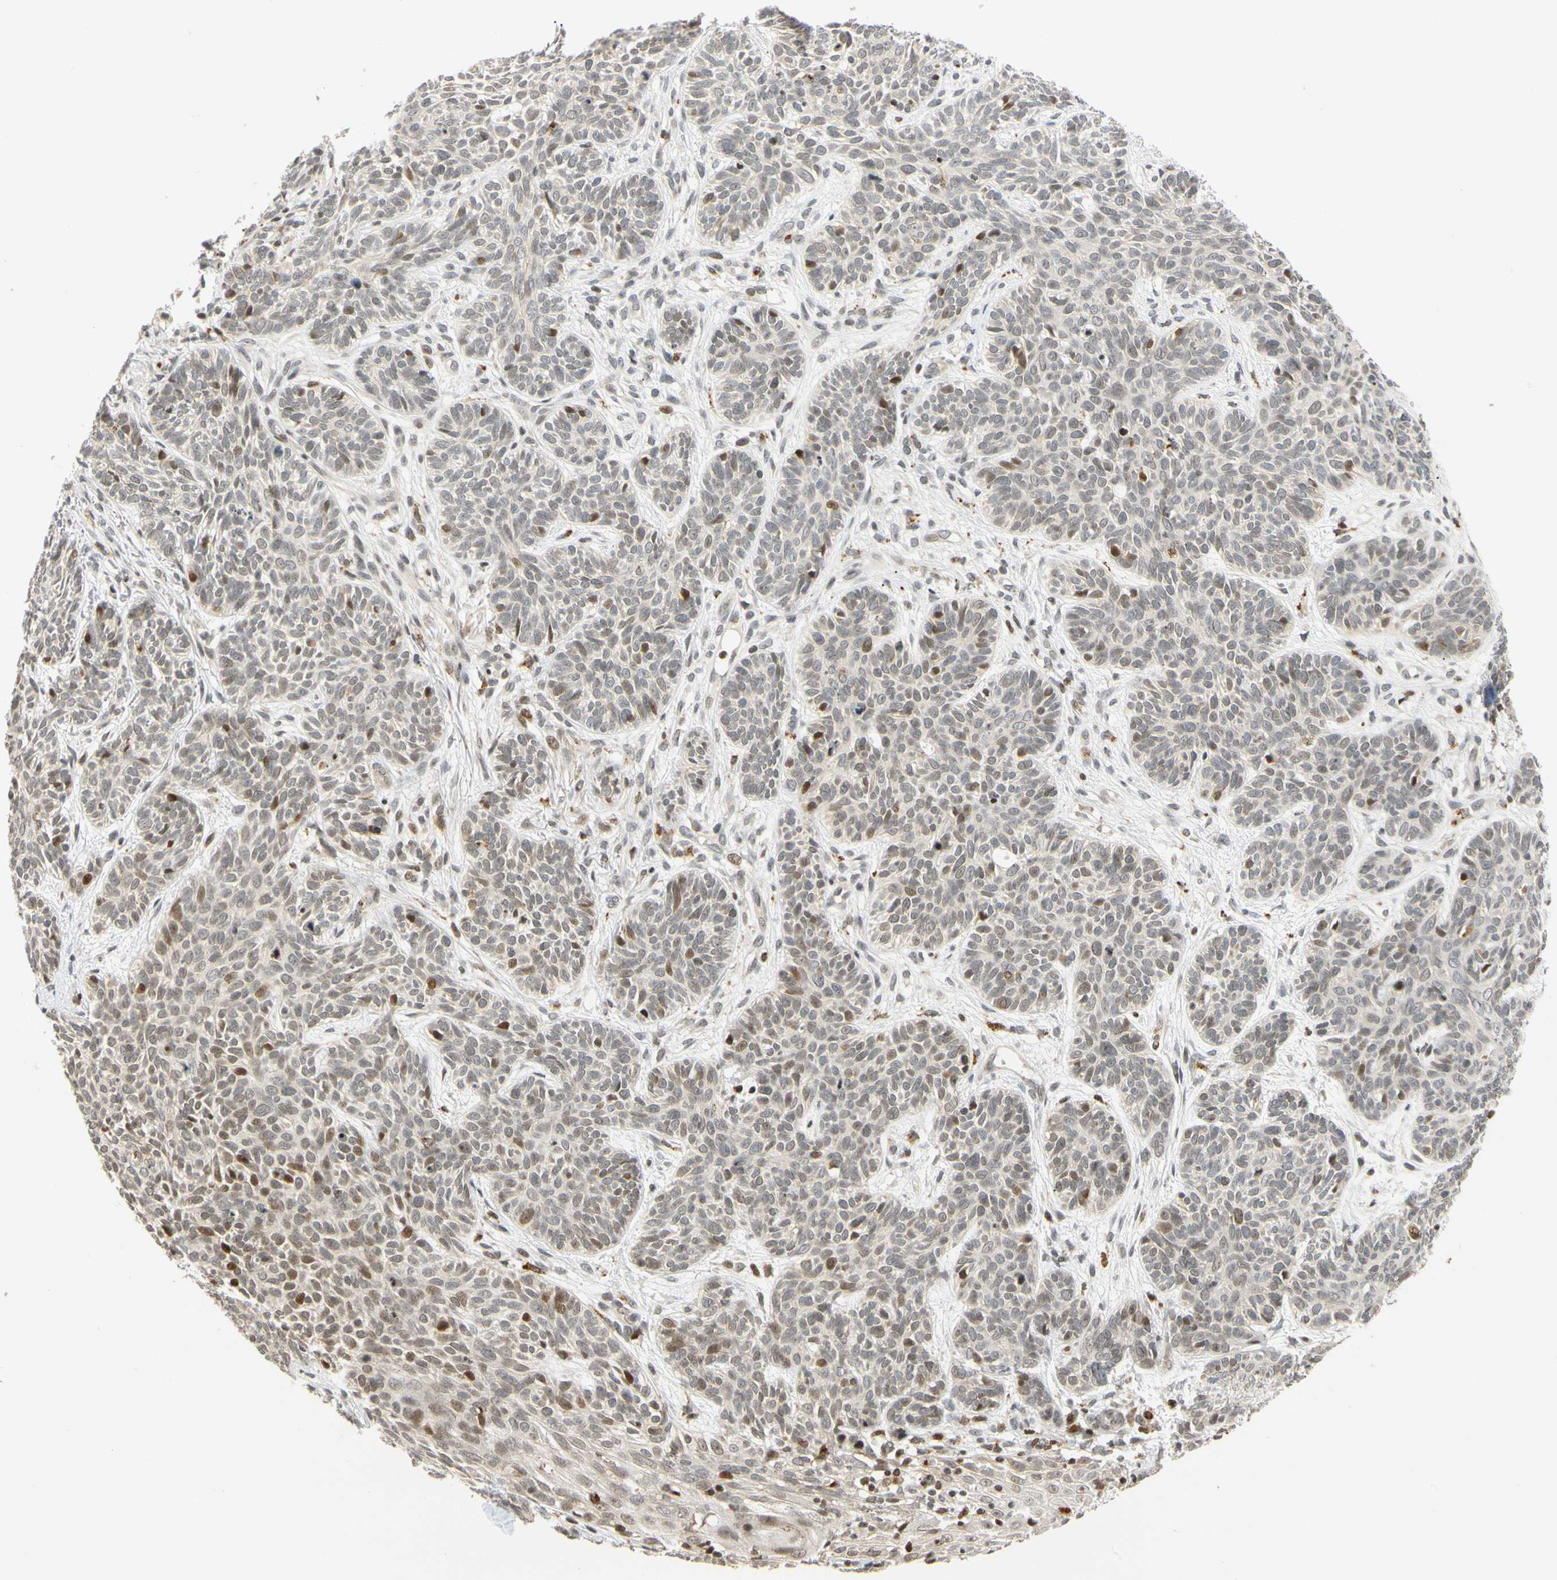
{"staining": {"intensity": "moderate", "quantity": "<25%", "location": "nuclear"}, "tissue": "skin cancer", "cell_type": "Tumor cells", "image_type": "cancer", "snomed": [{"axis": "morphology", "description": "Normal tissue, NOS"}, {"axis": "morphology", "description": "Basal cell carcinoma"}, {"axis": "topography", "description": "Skin"}], "caption": "DAB immunohistochemical staining of skin cancer (basal cell carcinoma) shows moderate nuclear protein expression in about <25% of tumor cells.", "gene": "CDK7", "patient": {"sex": "male", "age": 52}}